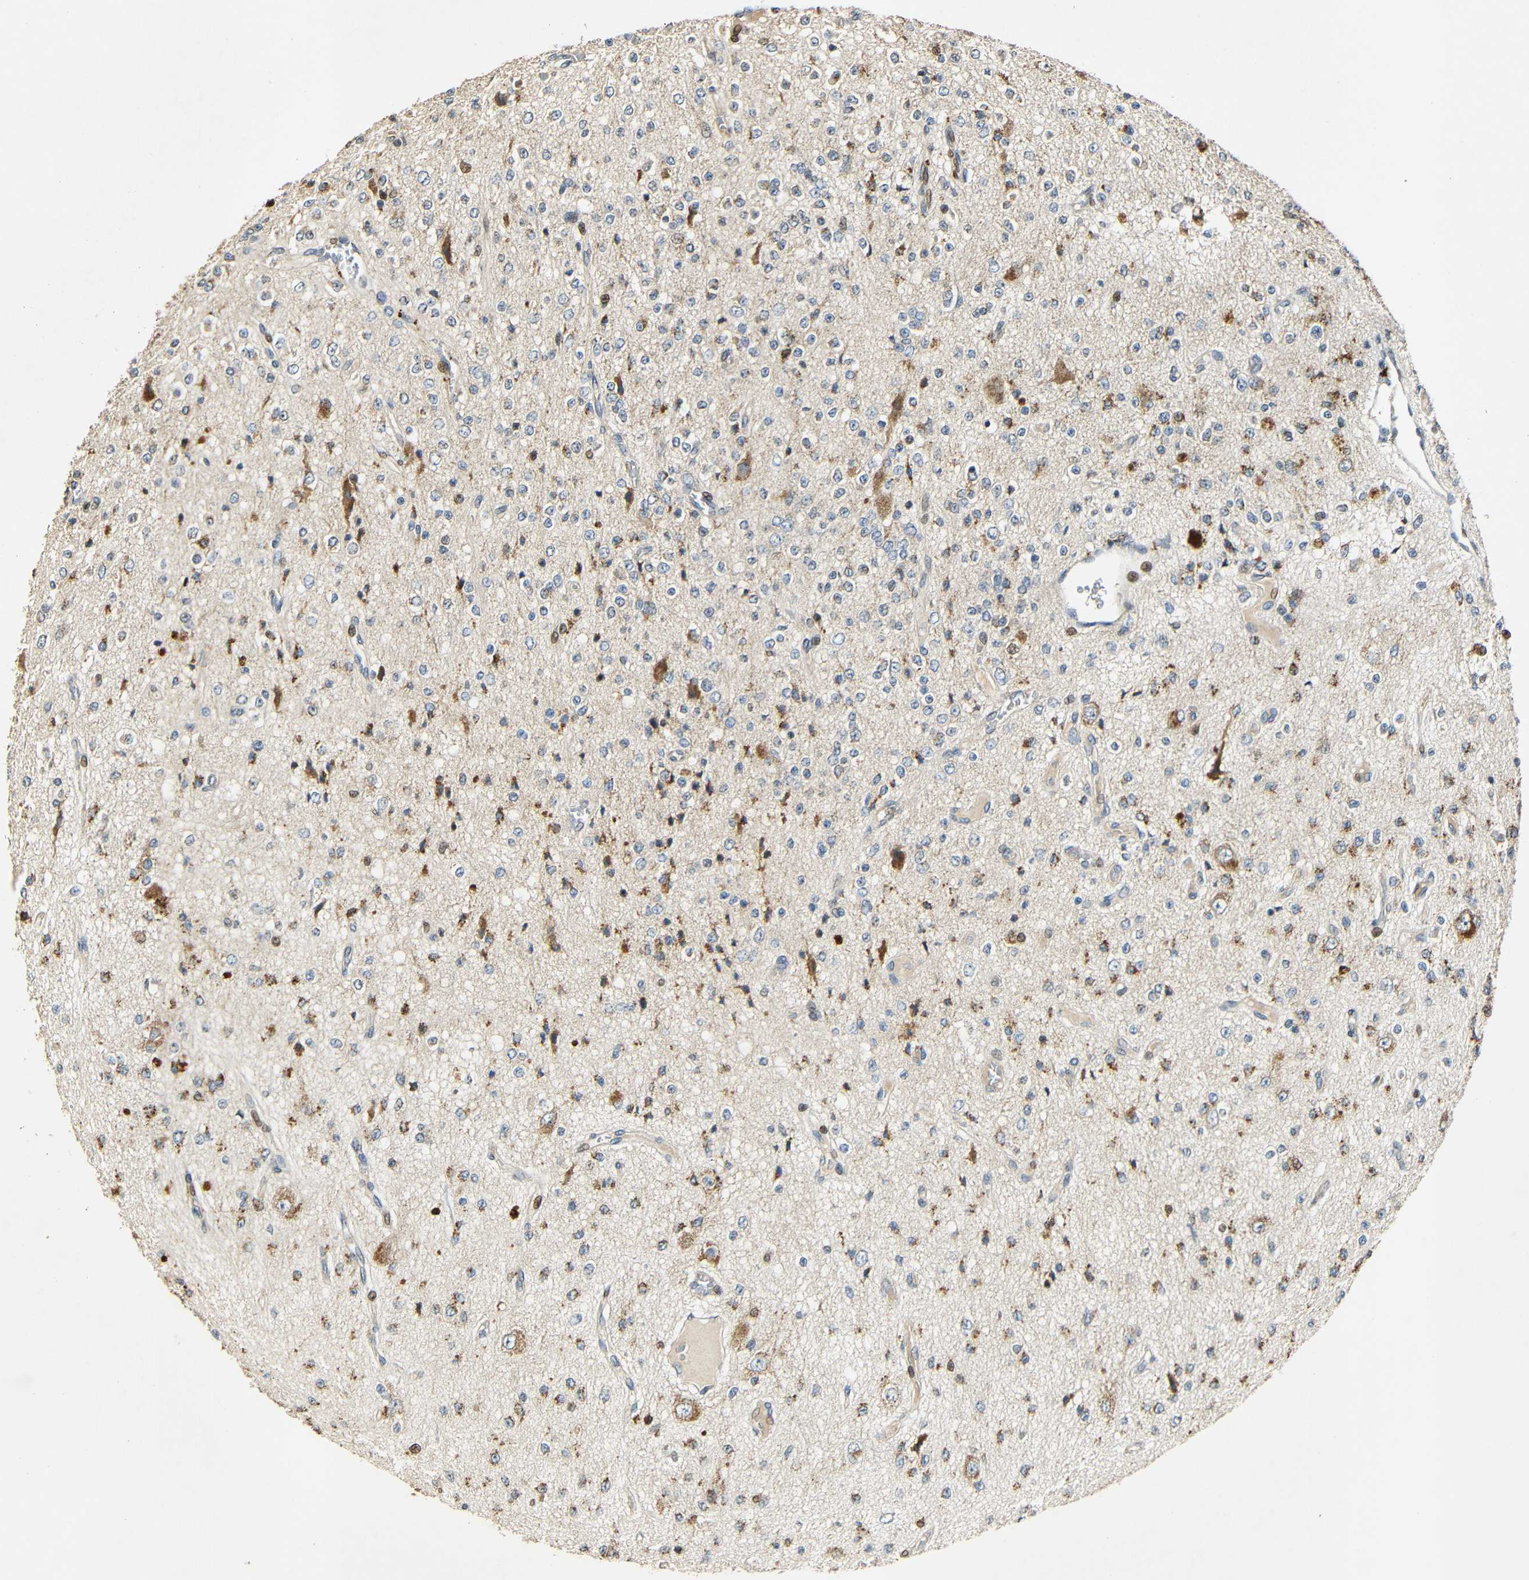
{"staining": {"intensity": "moderate", "quantity": "25%-75%", "location": "cytoplasmic/membranous"}, "tissue": "glioma", "cell_type": "Tumor cells", "image_type": "cancer", "snomed": [{"axis": "morphology", "description": "Glioma, malignant, Low grade"}, {"axis": "topography", "description": "Brain"}], "caption": "This image displays IHC staining of malignant low-grade glioma, with medium moderate cytoplasmic/membranous expression in approximately 25%-75% of tumor cells.", "gene": "KAZALD1", "patient": {"sex": "male", "age": 38}}